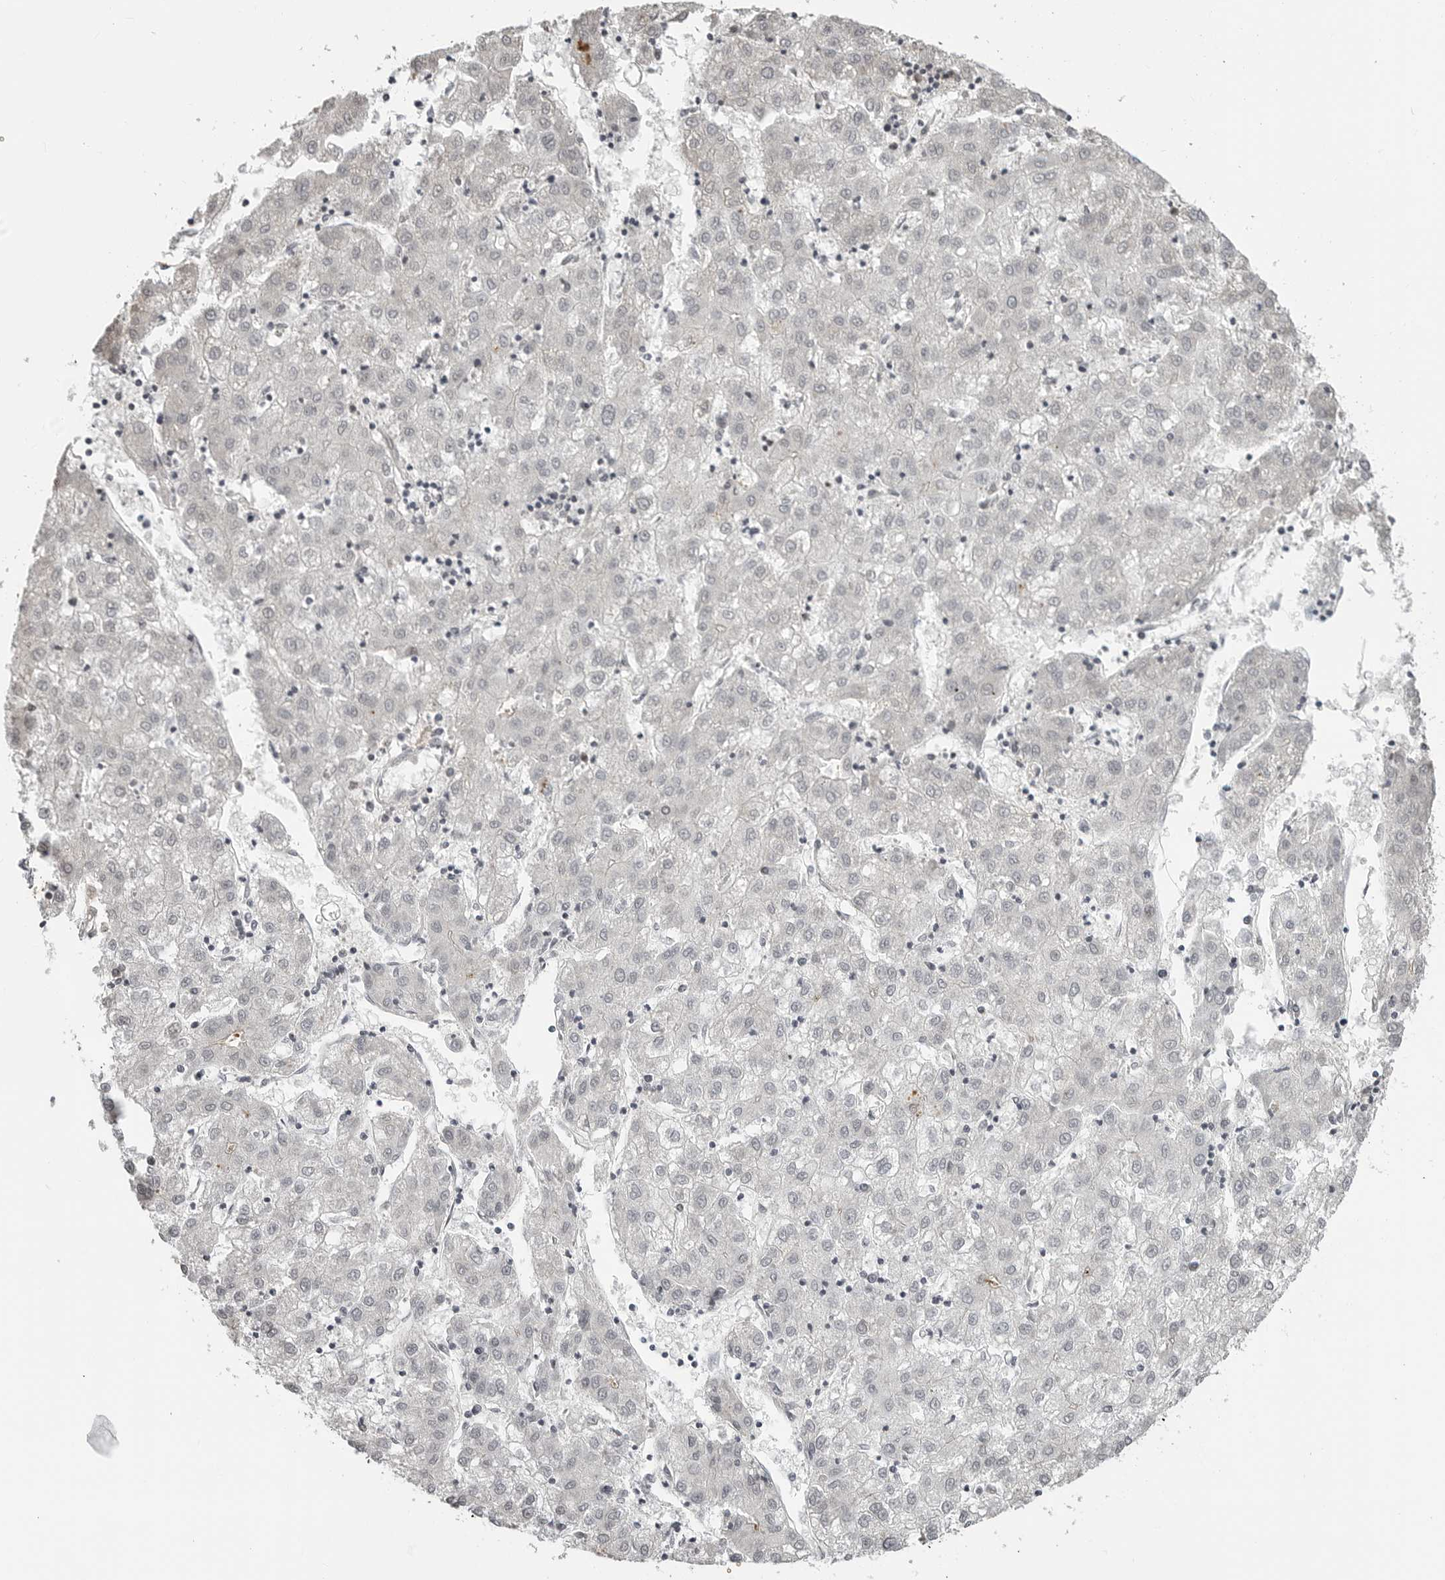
{"staining": {"intensity": "negative", "quantity": "none", "location": "none"}, "tissue": "liver cancer", "cell_type": "Tumor cells", "image_type": "cancer", "snomed": [{"axis": "morphology", "description": "Carcinoma, Hepatocellular, NOS"}, {"axis": "topography", "description": "Liver"}], "caption": "Immunohistochemistry of liver cancer reveals no positivity in tumor cells. (DAB IHC, high magnification).", "gene": "CXCR5", "patient": {"sex": "male", "age": 72}}